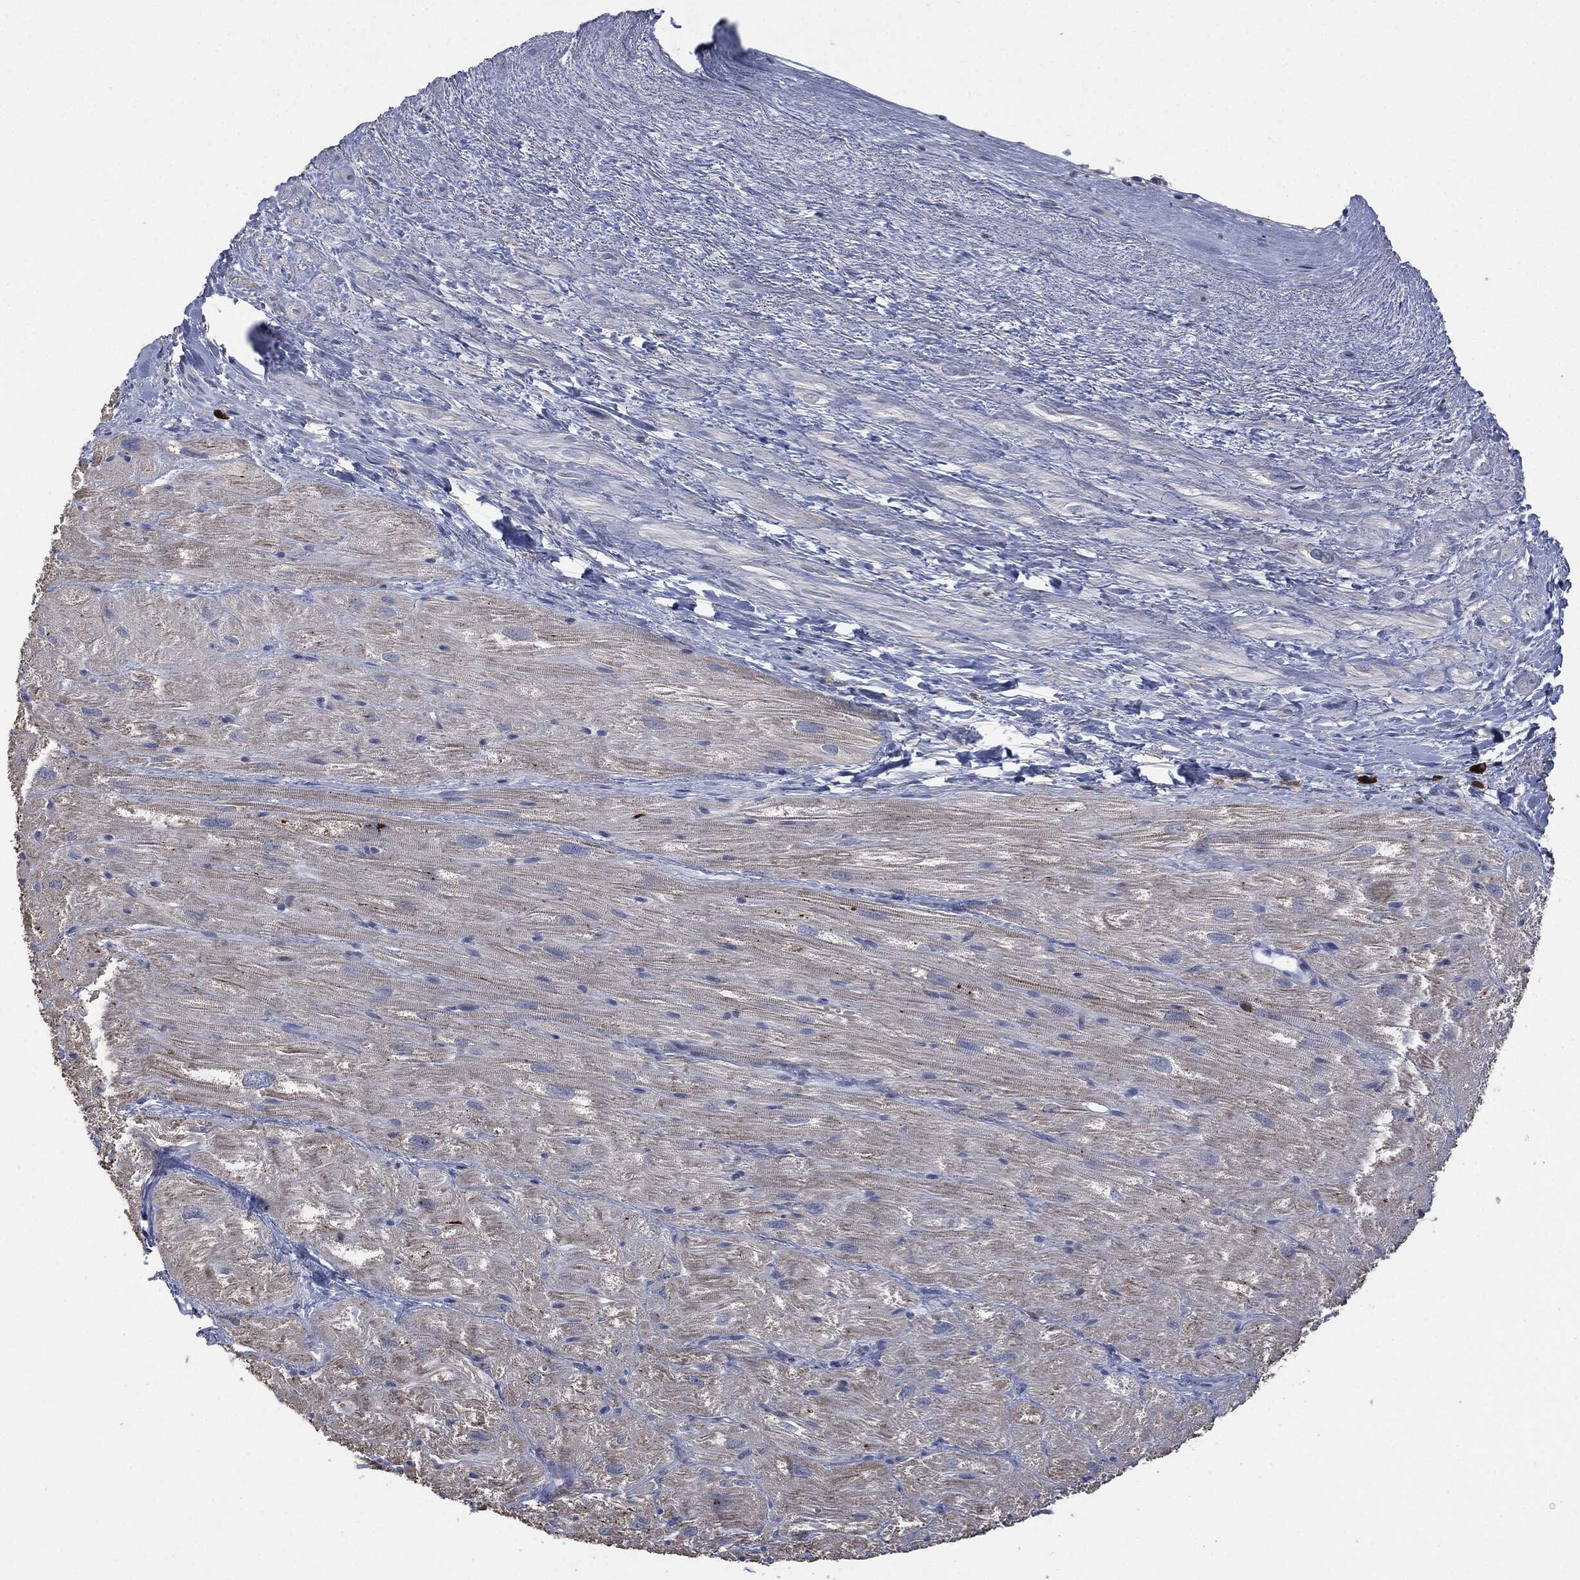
{"staining": {"intensity": "weak", "quantity": "25%-75%", "location": "cytoplasmic/membranous"}, "tissue": "heart muscle", "cell_type": "Cardiomyocytes", "image_type": "normal", "snomed": [{"axis": "morphology", "description": "Normal tissue, NOS"}, {"axis": "topography", "description": "Heart"}], "caption": "Immunohistochemical staining of normal heart muscle exhibits weak cytoplasmic/membranous protein expression in approximately 25%-75% of cardiomyocytes. (DAB = brown stain, brightfield microscopy at high magnification).", "gene": "CD33", "patient": {"sex": "male", "age": 62}}